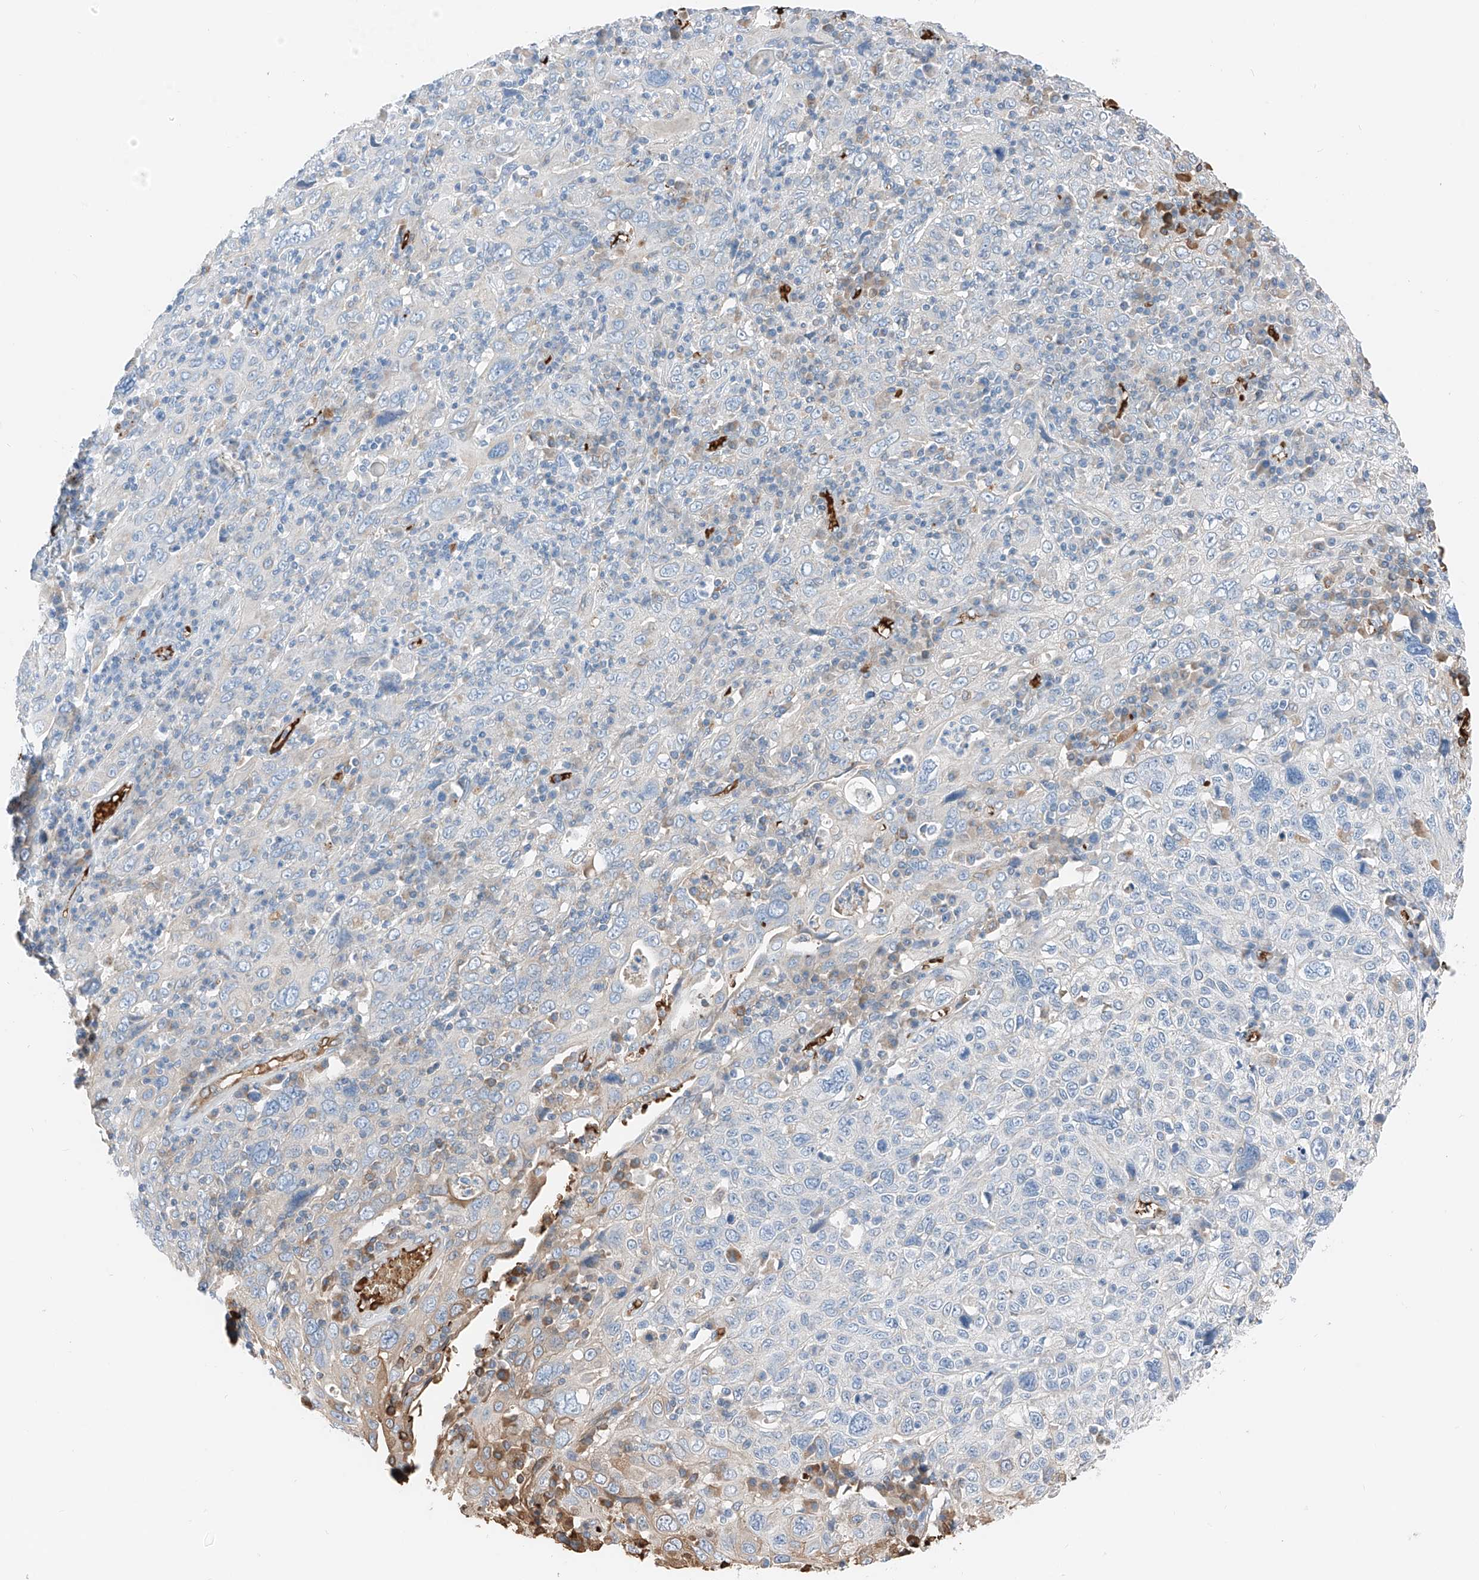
{"staining": {"intensity": "negative", "quantity": "none", "location": "none"}, "tissue": "cervical cancer", "cell_type": "Tumor cells", "image_type": "cancer", "snomed": [{"axis": "morphology", "description": "Squamous cell carcinoma, NOS"}, {"axis": "topography", "description": "Cervix"}], "caption": "This is an immunohistochemistry histopathology image of human cervical squamous cell carcinoma. There is no expression in tumor cells.", "gene": "PRSS23", "patient": {"sex": "female", "age": 46}}